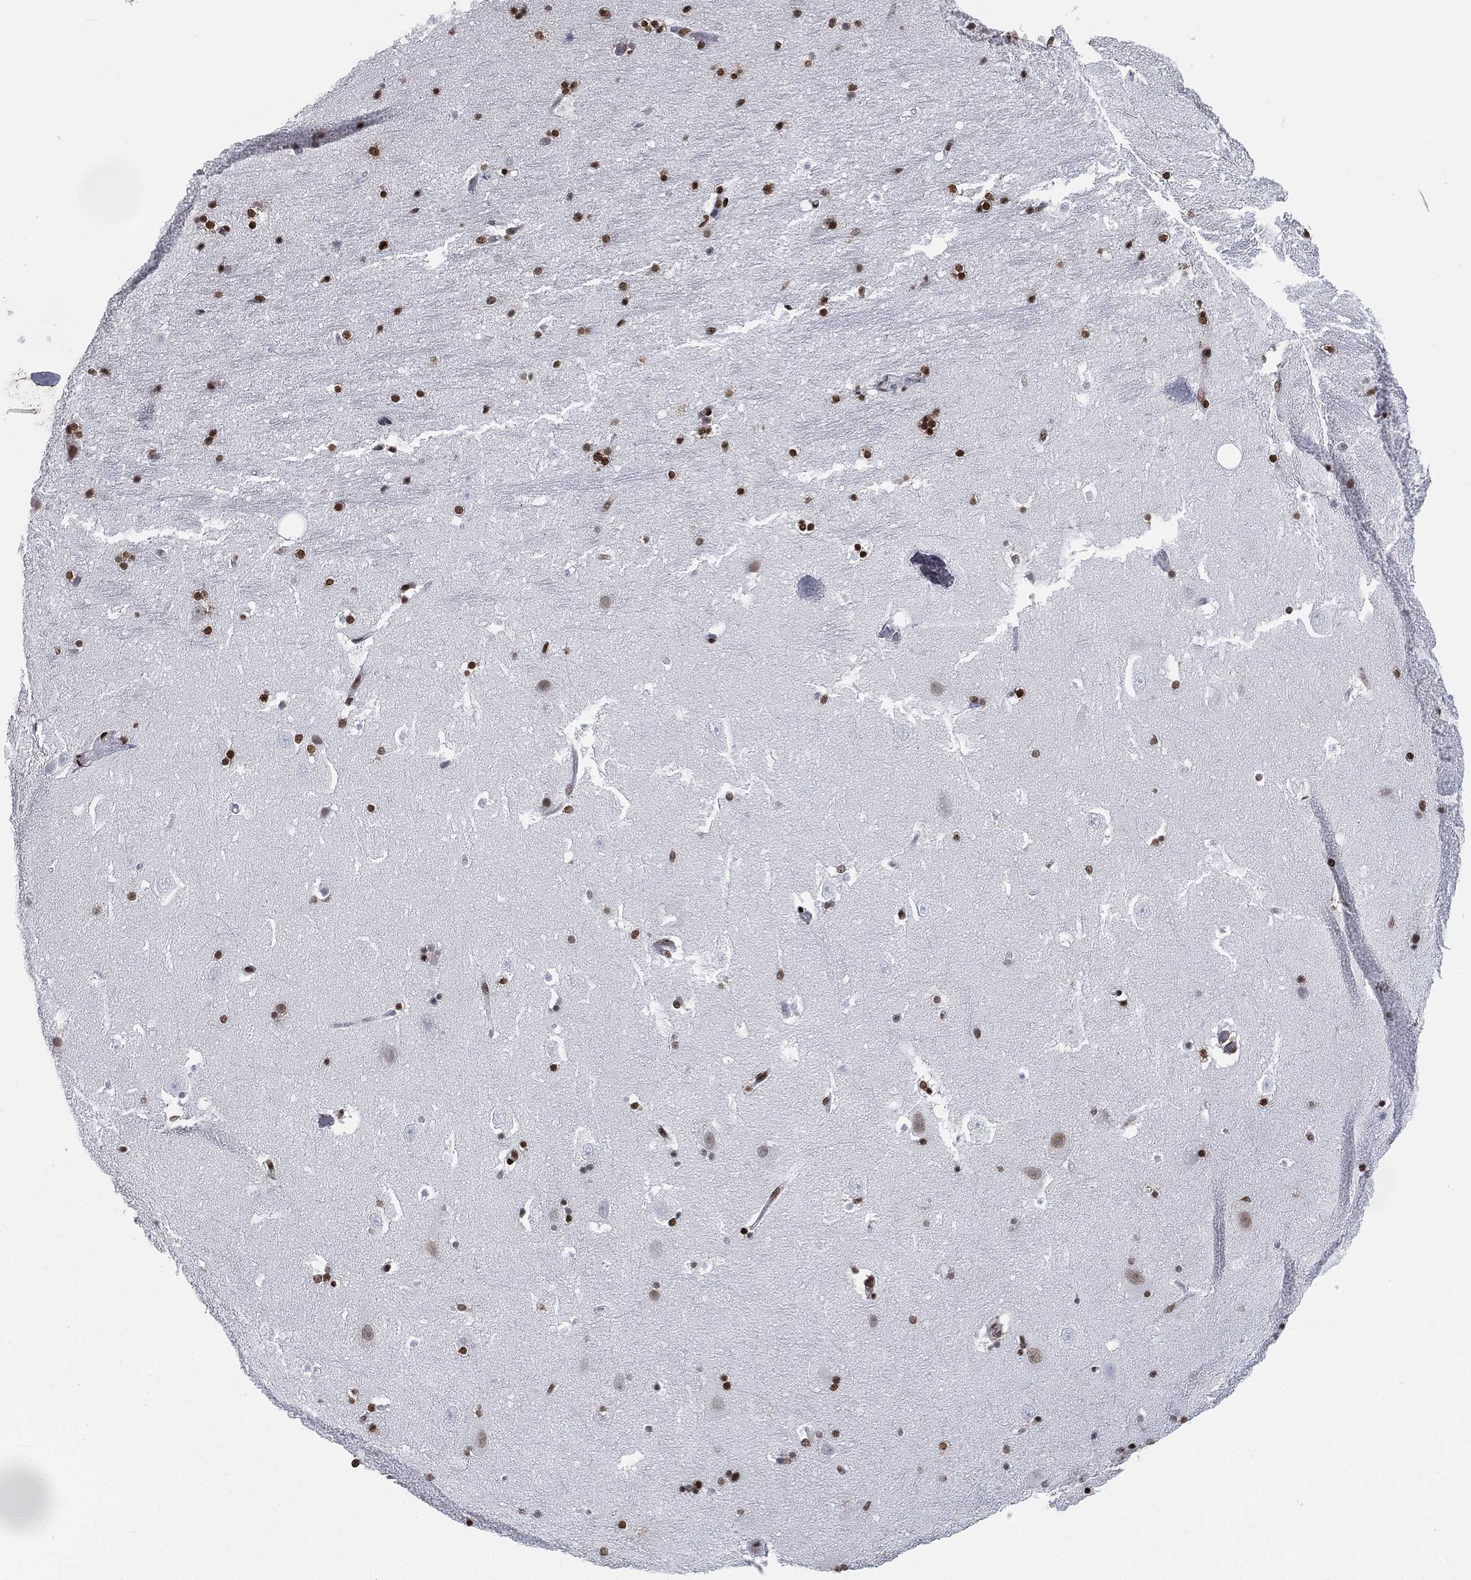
{"staining": {"intensity": "strong", "quantity": "25%-75%", "location": "nuclear"}, "tissue": "hippocampus", "cell_type": "Glial cells", "image_type": "normal", "snomed": [{"axis": "morphology", "description": "Normal tissue, NOS"}, {"axis": "topography", "description": "Hippocampus"}], "caption": "DAB (3,3'-diaminobenzidine) immunohistochemical staining of normal human hippocampus demonstrates strong nuclear protein staining in about 25%-75% of glial cells. The staining was performed using DAB (3,3'-diaminobenzidine) to visualize the protein expression in brown, while the nuclei were stained in blue with hematoxylin (Magnification: 20x).", "gene": "FUBP3", "patient": {"sex": "male", "age": 51}}